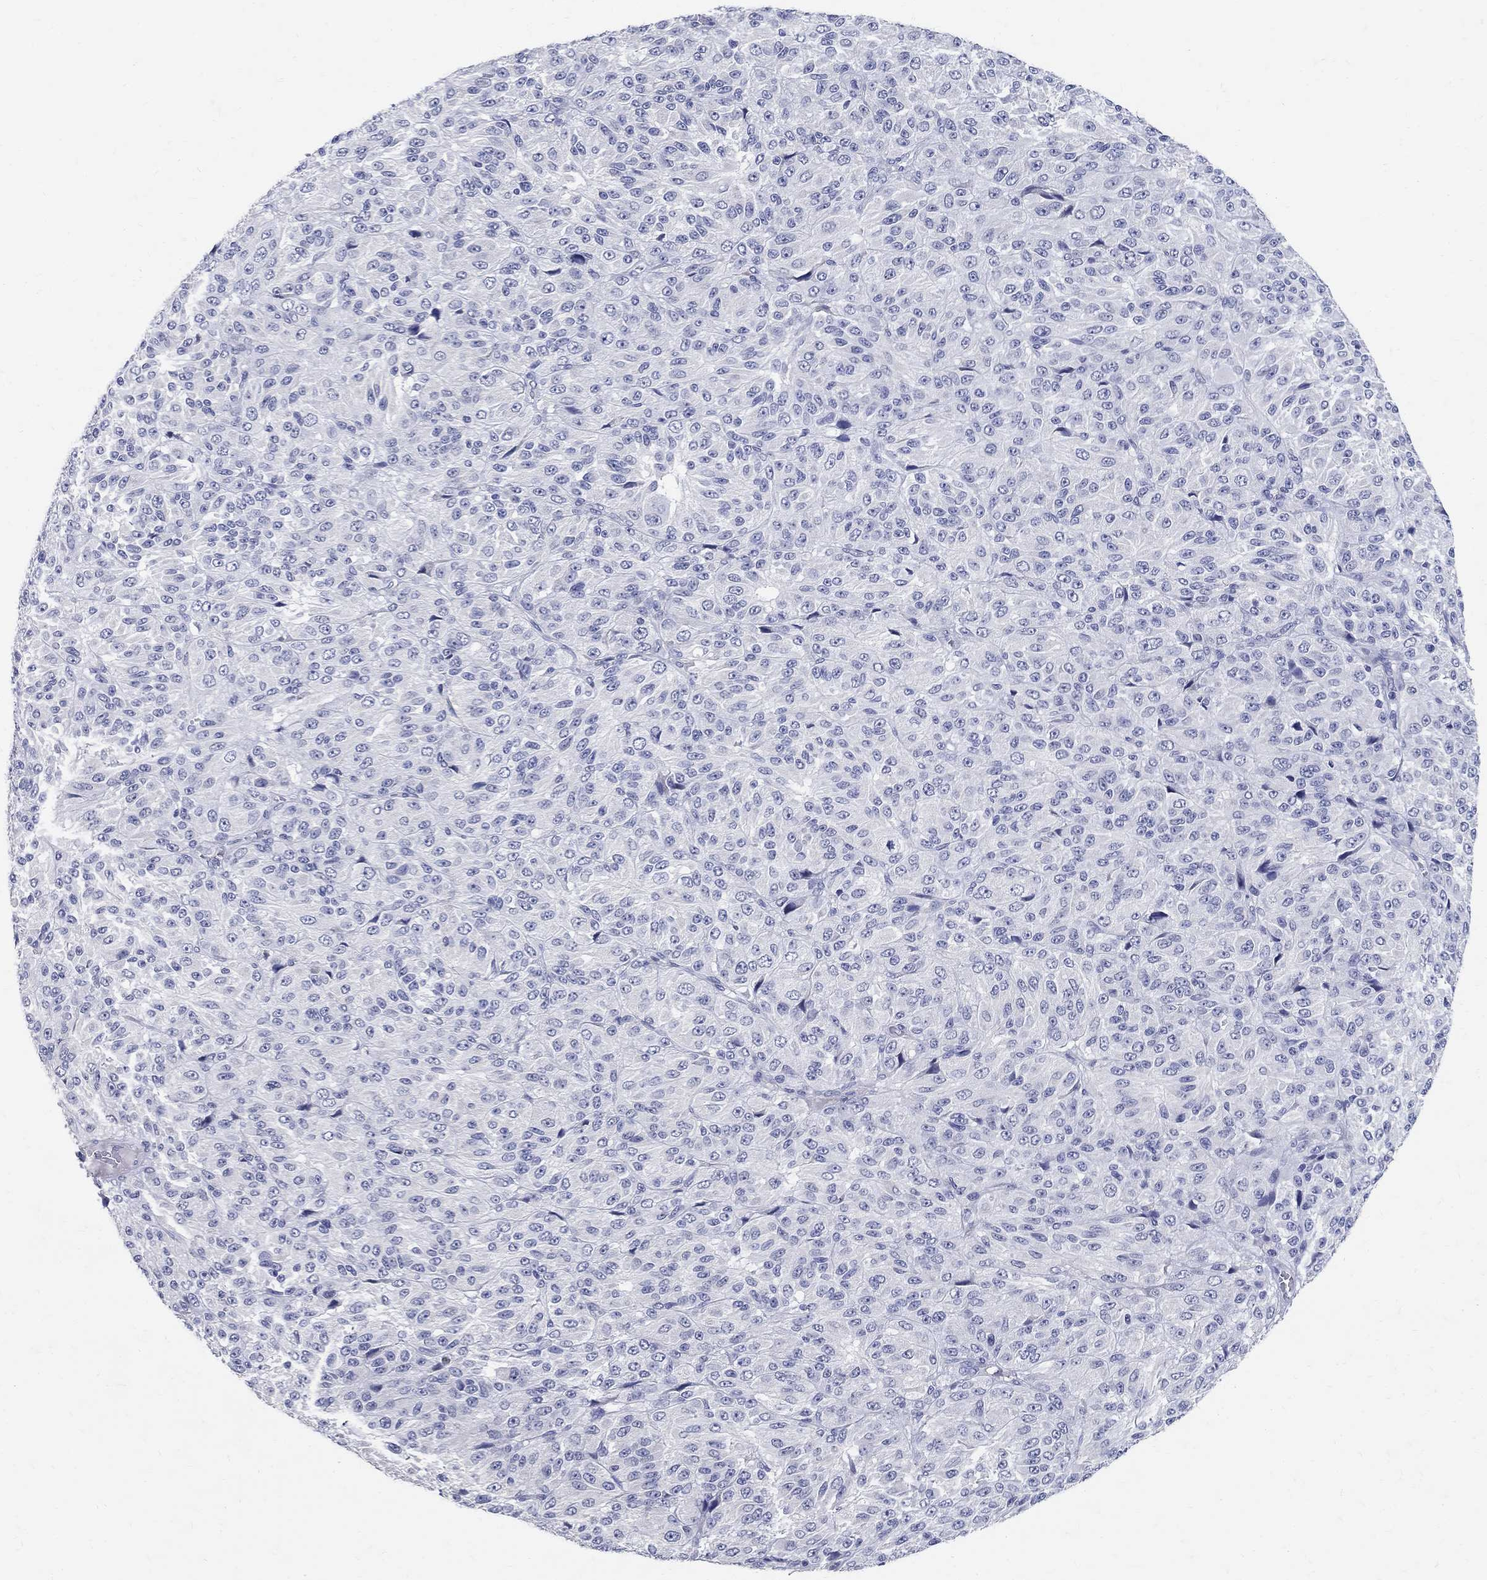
{"staining": {"intensity": "negative", "quantity": "none", "location": "none"}, "tissue": "melanoma", "cell_type": "Tumor cells", "image_type": "cancer", "snomed": [{"axis": "morphology", "description": "Malignant melanoma, Metastatic site"}, {"axis": "topography", "description": "Brain"}], "caption": "Protein analysis of malignant melanoma (metastatic site) demonstrates no significant staining in tumor cells. (DAB (3,3'-diaminobenzidine) IHC visualized using brightfield microscopy, high magnification).", "gene": "SOX2", "patient": {"sex": "female", "age": 56}}